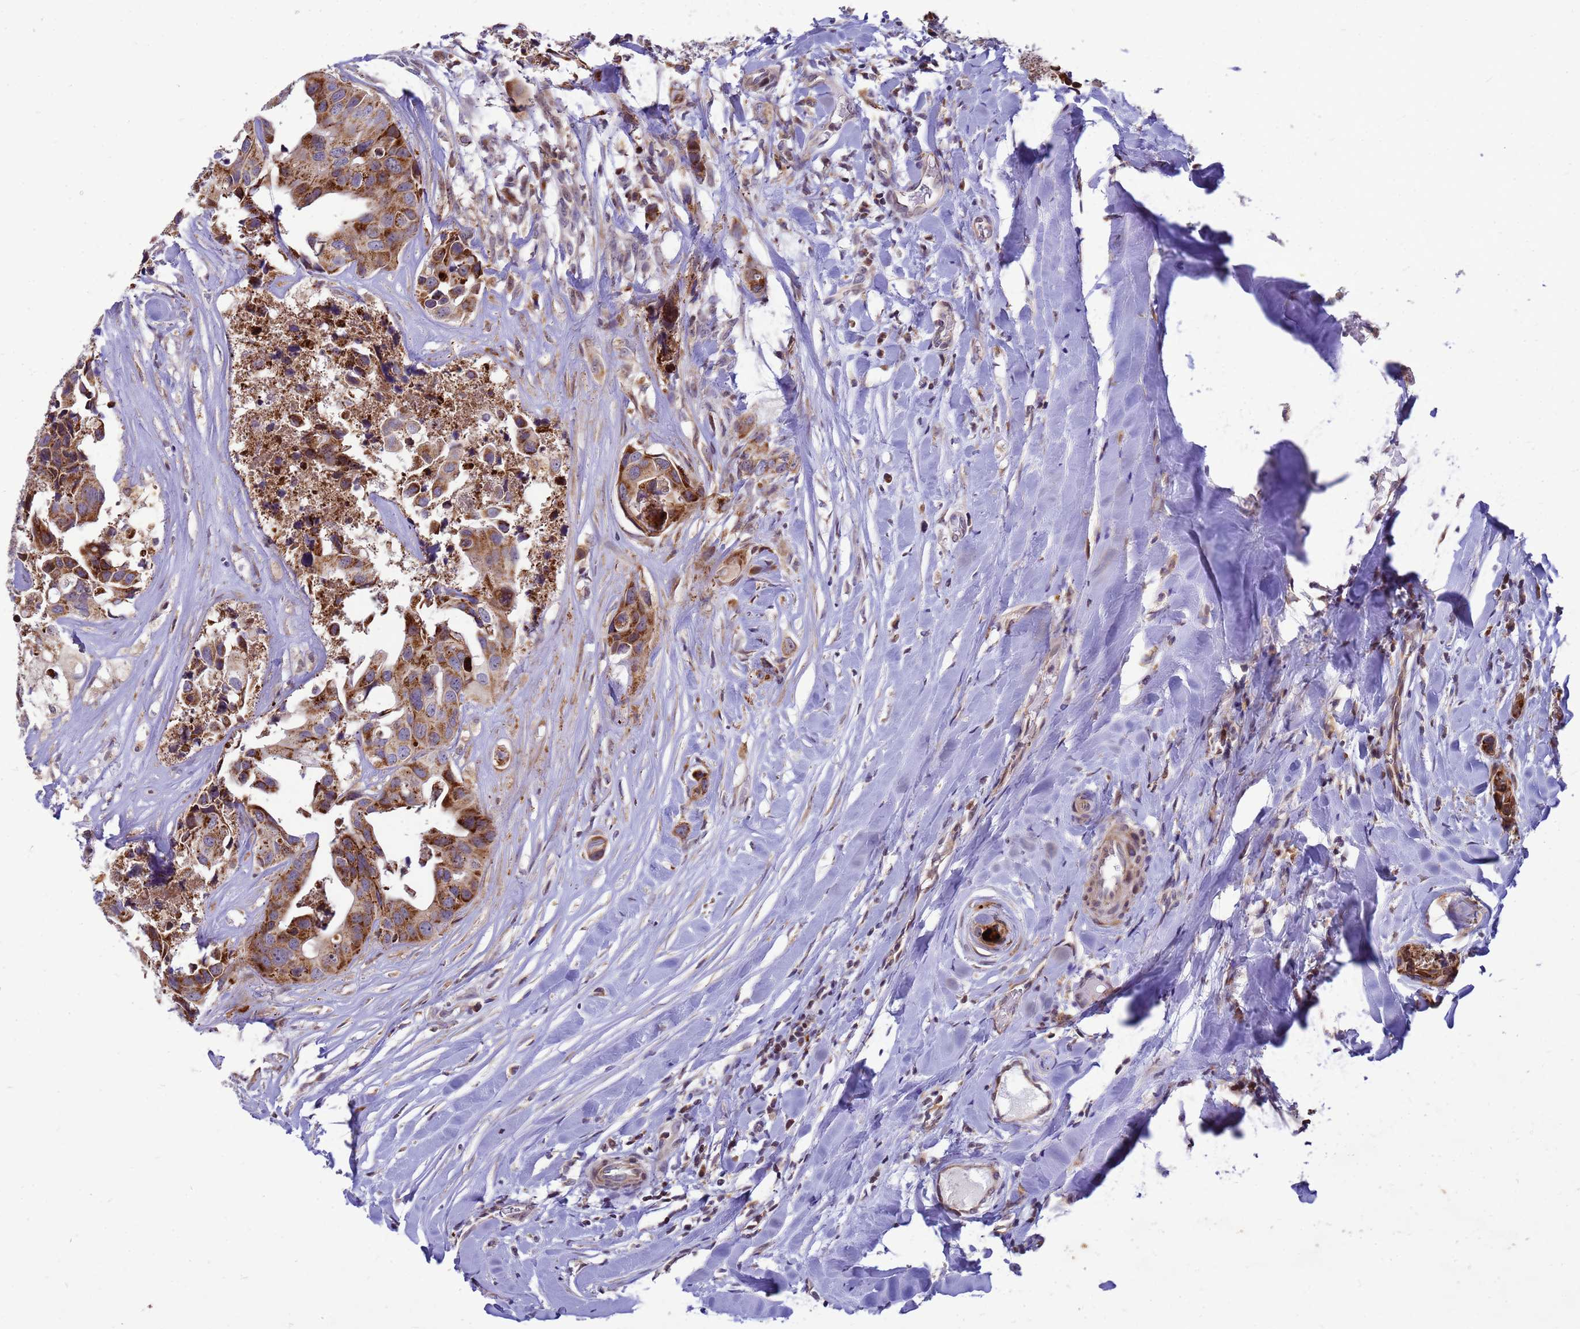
{"staining": {"intensity": "moderate", "quantity": ">75%", "location": "cytoplasmic/membranous"}, "tissue": "head and neck cancer", "cell_type": "Tumor cells", "image_type": "cancer", "snomed": [{"axis": "morphology", "description": "Adenocarcinoma, NOS"}, {"axis": "morphology", "description": "Adenocarcinoma, metastatic, NOS"}, {"axis": "topography", "description": "Head-Neck"}], "caption": "Head and neck cancer (adenocarcinoma) stained for a protein (brown) reveals moderate cytoplasmic/membranous positive positivity in approximately >75% of tumor cells.", "gene": "C12orf43", "patient": {"sex": "male", "age": 75}}